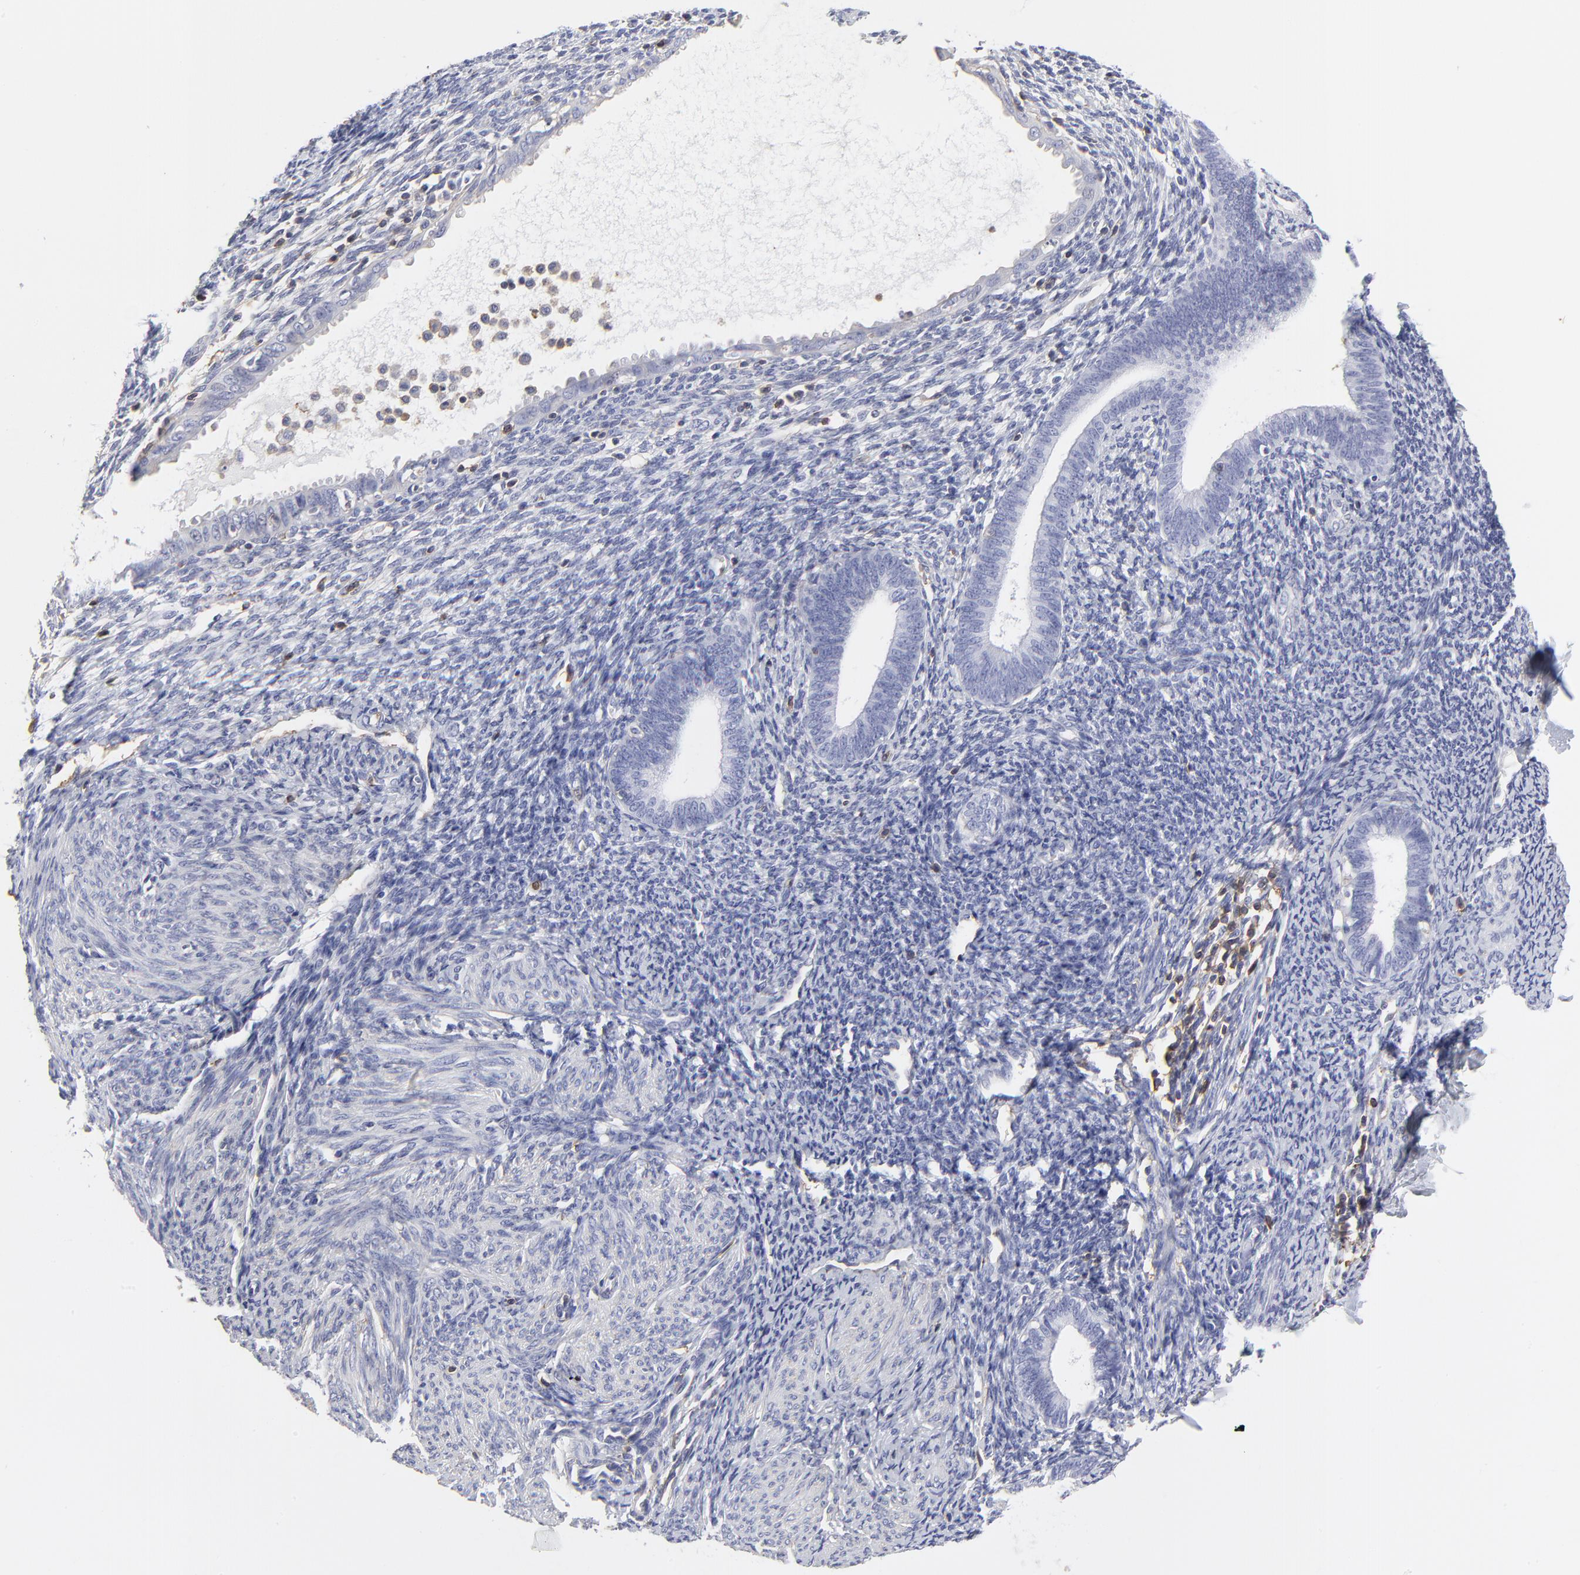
{"staining": {"intensity": "strong", "quantity": "<25%", "location": "cytoplasmic/membranous"}, "tissue": "endometrium", "cell_type": "Cells in endometrial stroma", "image_type": "normal", "snomed": [{"axis": "morphology", "description": "Normal tissue, NOS"}, {"axis": "topography", "description": "Smooth muscle"}, {"axis": "topography", "description": "Endometrium"}], "caption": "Cells in endometrial stroma show medium levels of strong cytoplasmic/membranous staining in about <25% of cells in benign endometrium.", "gene": "ANXA6", "patient": {"sex": "female", "age": 57}}